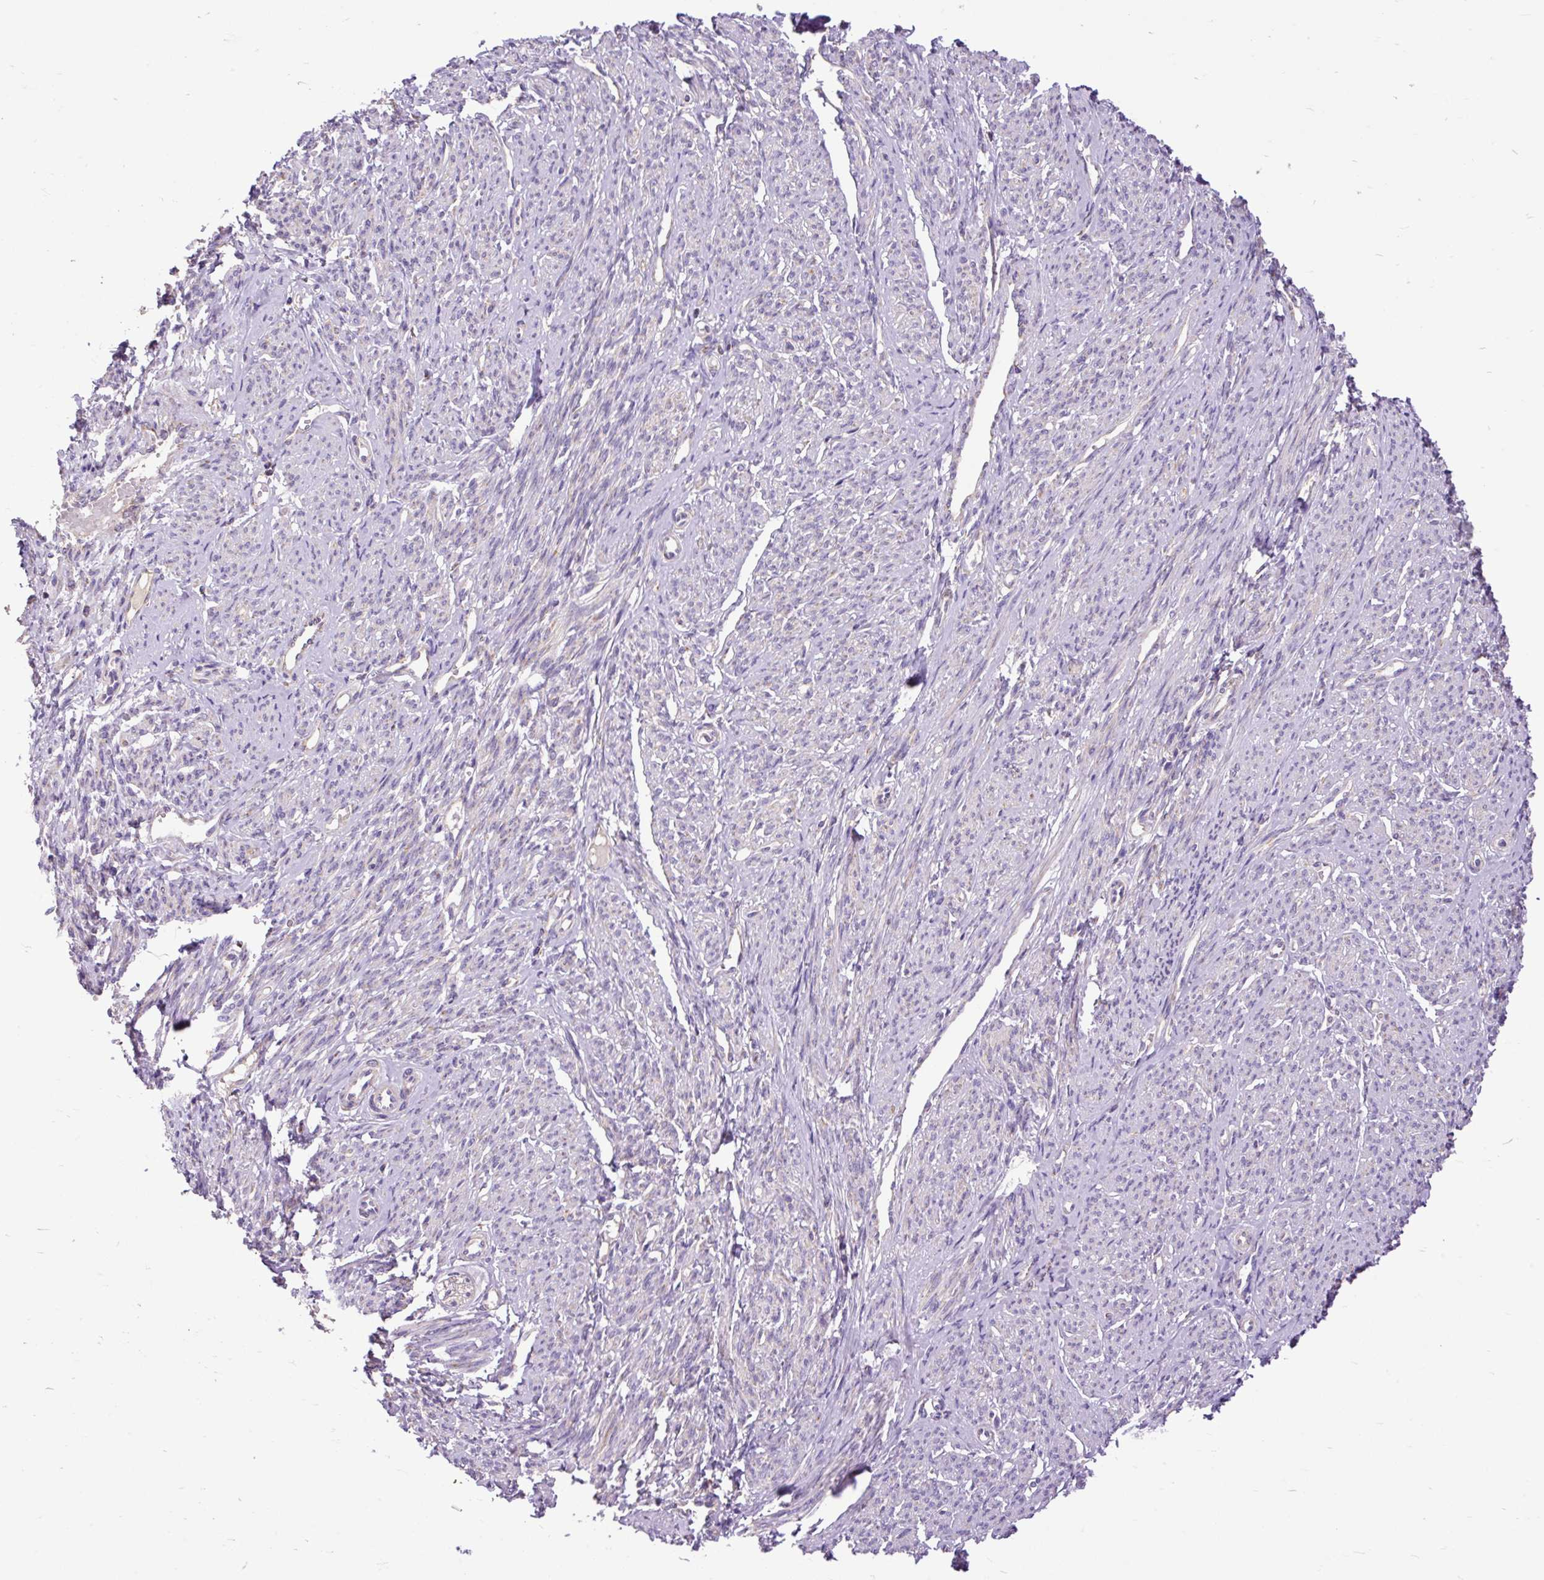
{"staining": {"intensity": "moderate", "quantity": "<25%", "location": "cytoplasmic/membranous"}, "tissue": "smooth muscle", "cell_type": "Smooth muscle cells", "image_type": "normal", "snomed": [{"axis": "morphology", "description": "Normal tissue, NOS"}, {"axis": "topography", "description": "Smooth muscle"}], "caption": "Immunohistochemical staining of normal smooth muscle exhibits <25% levels of moderate cytoplasmic/membranous protein staining in approximately <25% of smooth muscle cells. (IHC, brightfield microscopy, high magnification).", "gene": "TOMM40", "patient": {"sex": "female", "age": 65}}